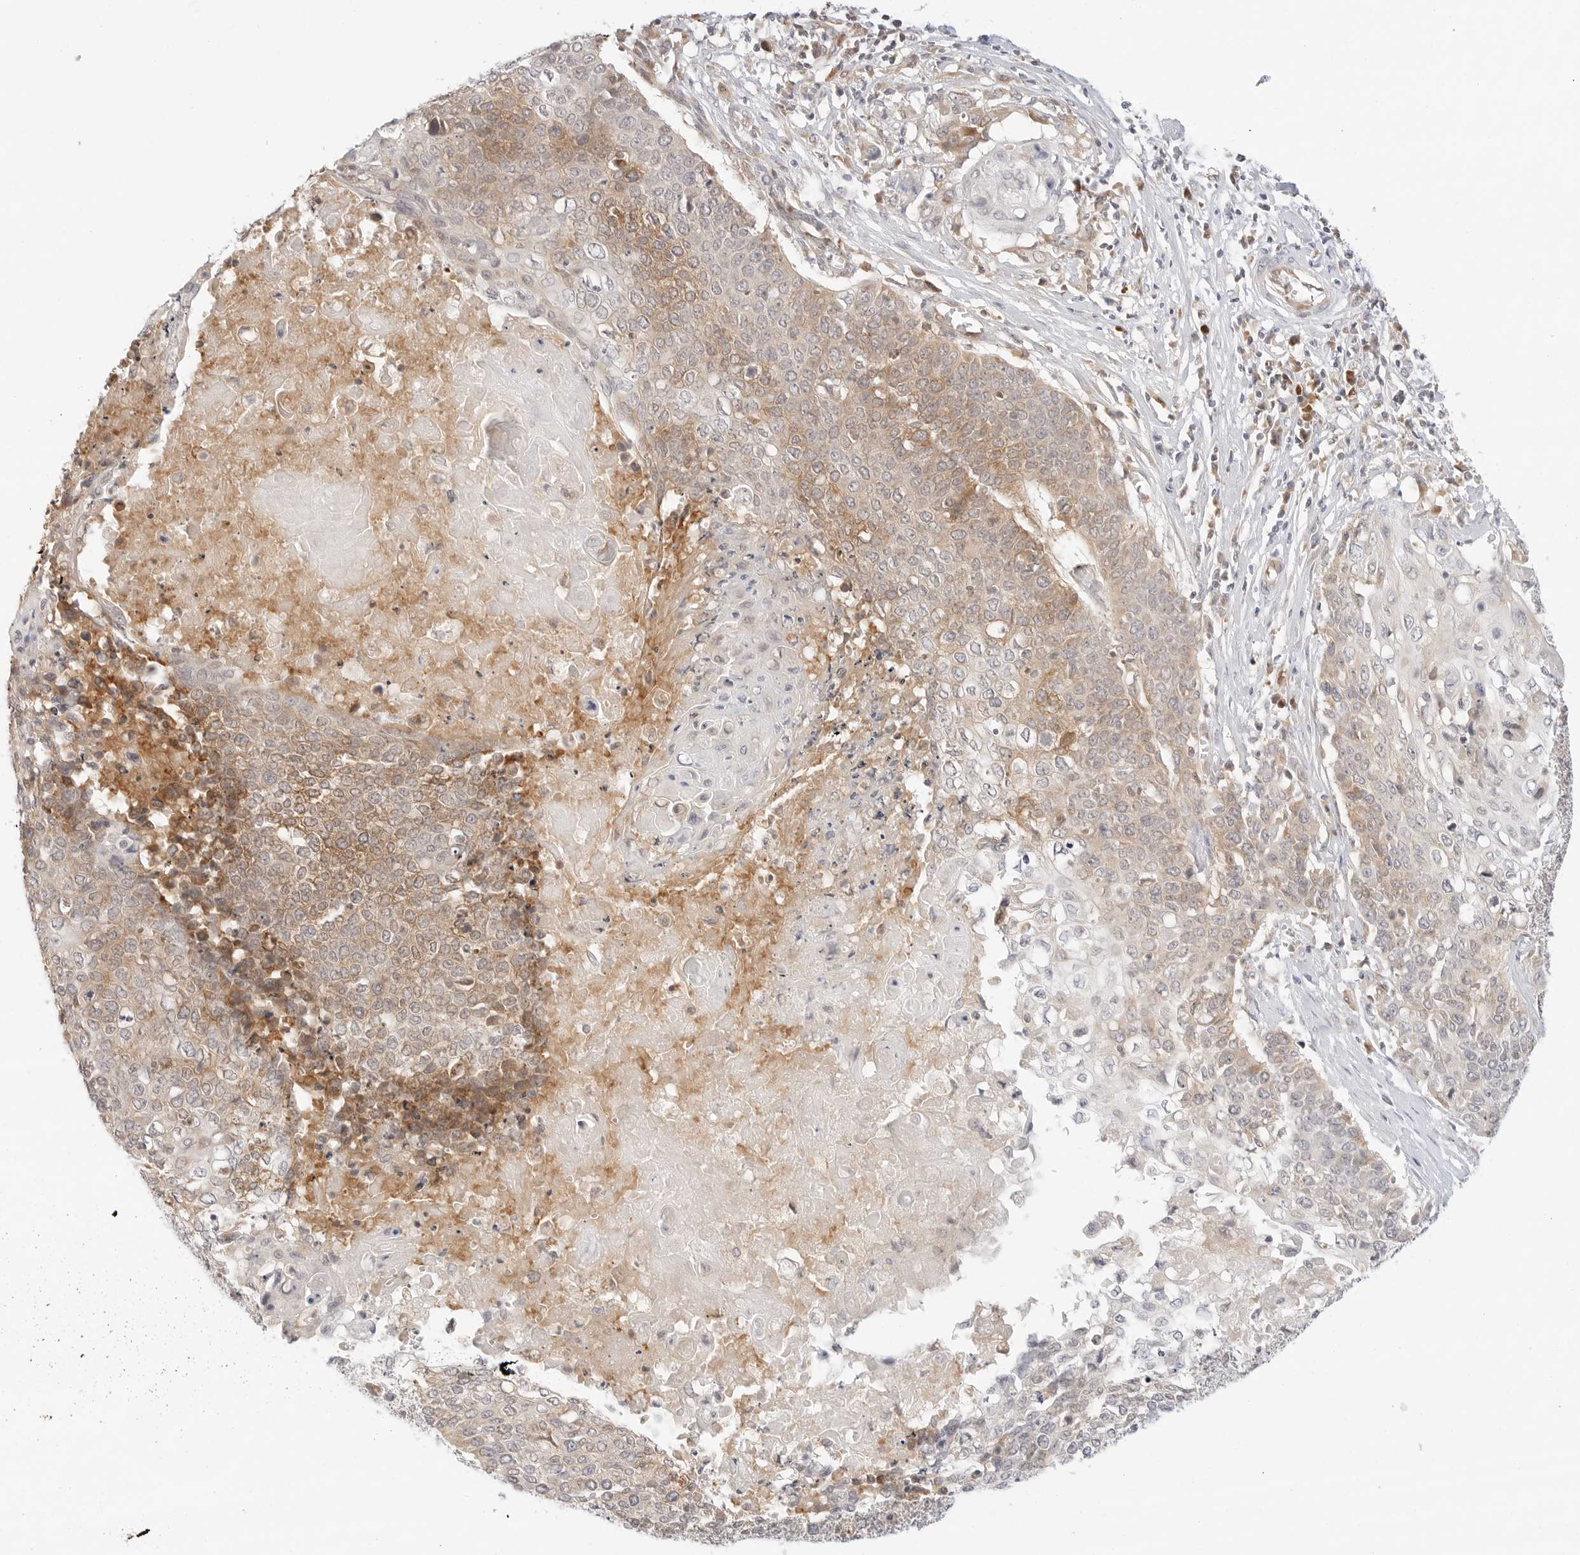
{"staining": {"intensity": "moderate", "quantity": "25%-75%", "location": "cytoplasmic/membranous"}, "tissue": "cervical cancer", "cell_type": "Tumor cells", "image_type": "cancer", "snomed": [{"axis": "morphology", "description": "Squamous cell carcinoma, NOS"}, {"axis": "topography", "description": "Cervix"}], "caption": "A brown stain shows moderate cytoplasmic/membranous staining of a protein in human squamous cell carcinoma (cervical) tumor cells. (brown staining indicates protein expression, while blue staining denotes nuclei).", "gene": "ERO1B", "patient": {"sex": "female", "age": 39}}